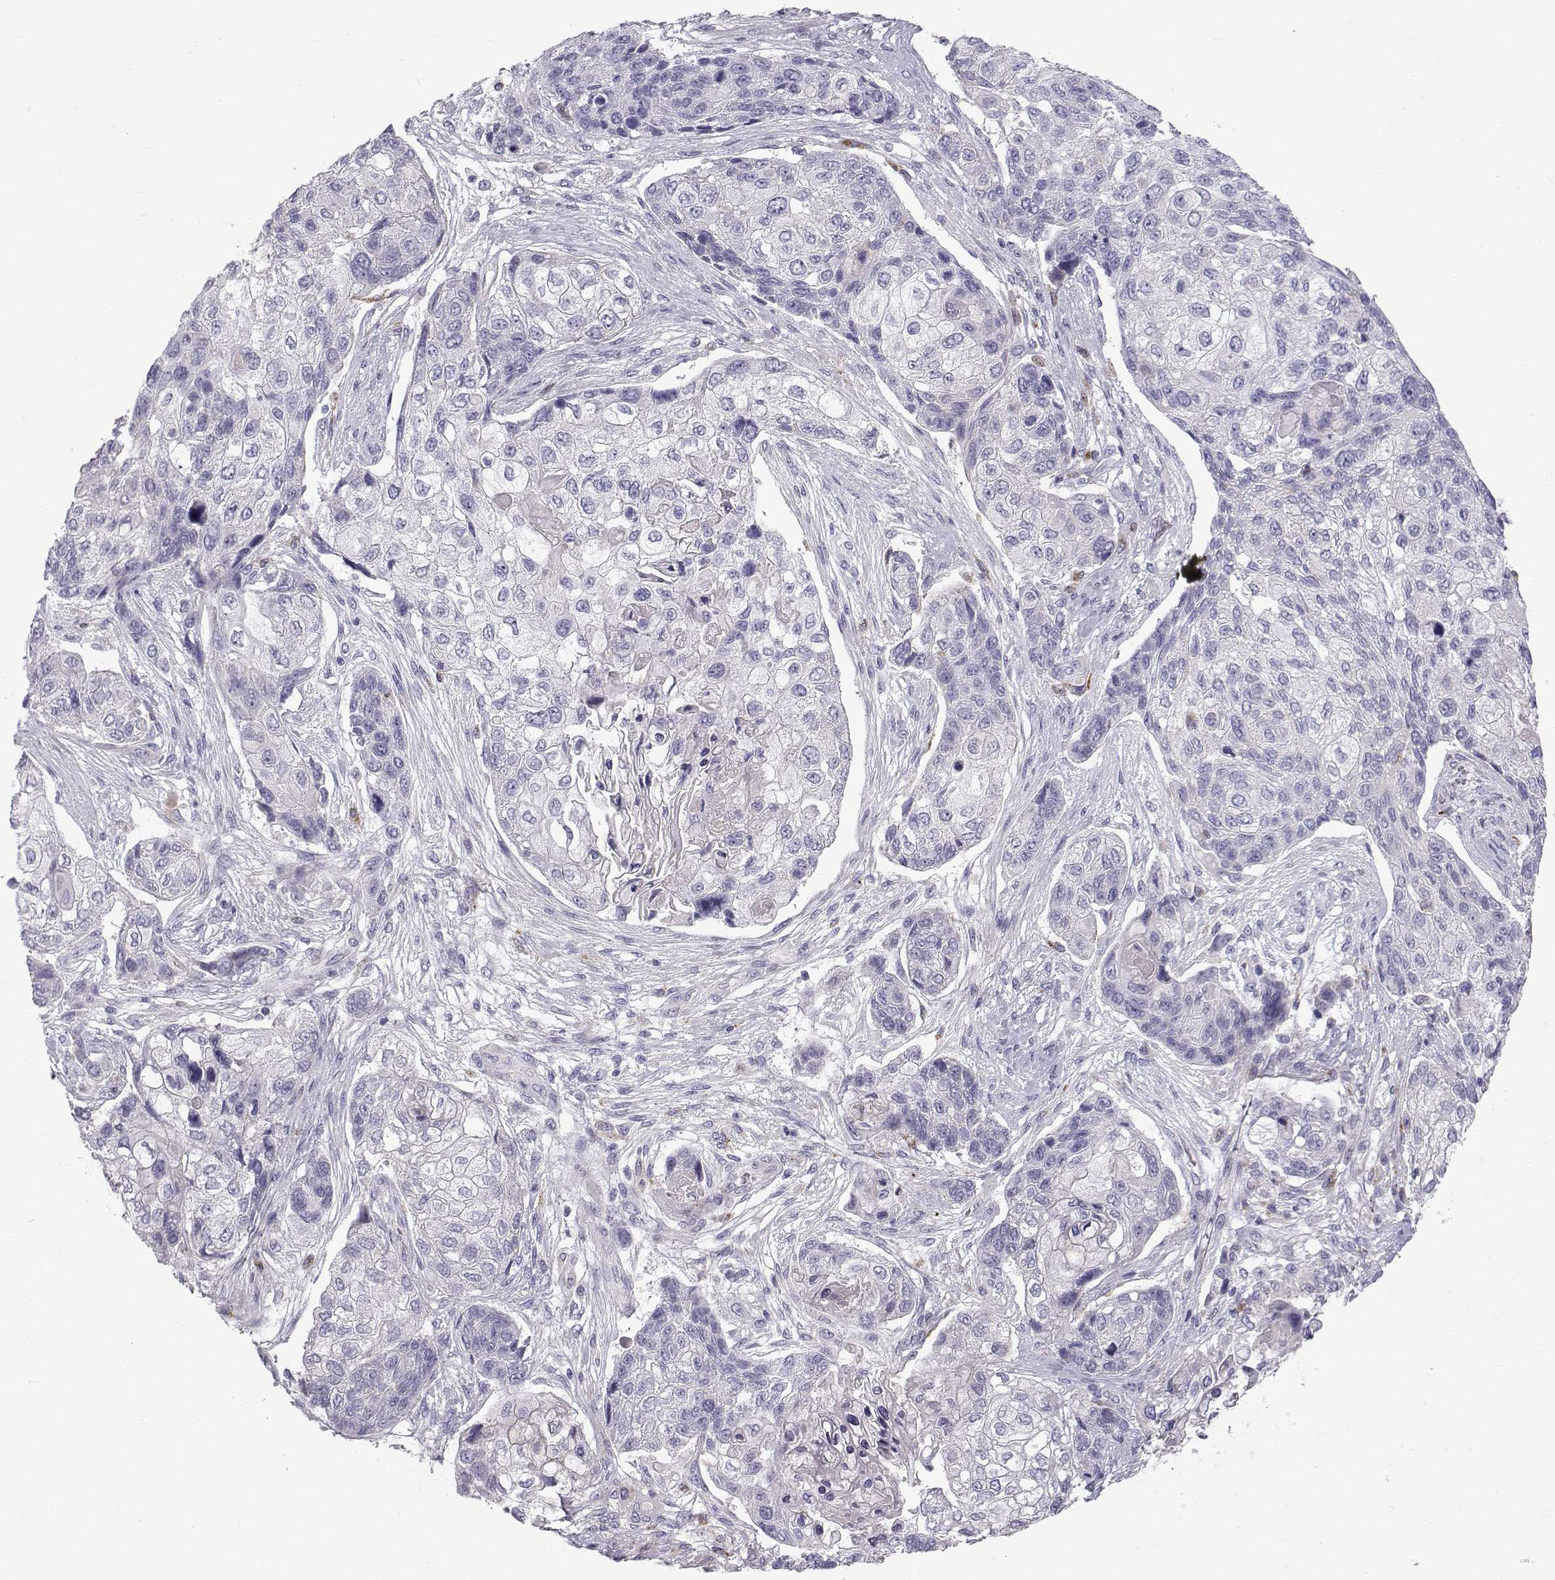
{"staining": {"intensity": "negative", "quantity": "none", "location": "none"}, "tissue": "lung cancer", "cell_type": "Tumor cells", "image_type": "cancer", "snomed": [{"axis": "morphology", "description": "Squamous cell carcinoma, NOS"}, {"axis": "topography", "description": "Lung"}], "caption": "The immunohistochemistry photomicrograph has no significant staining in tumor cells of lung squamous cell carcinoma tissue.", "gene": "CALCR", "patient": {"sex": "male", "age": 69}}